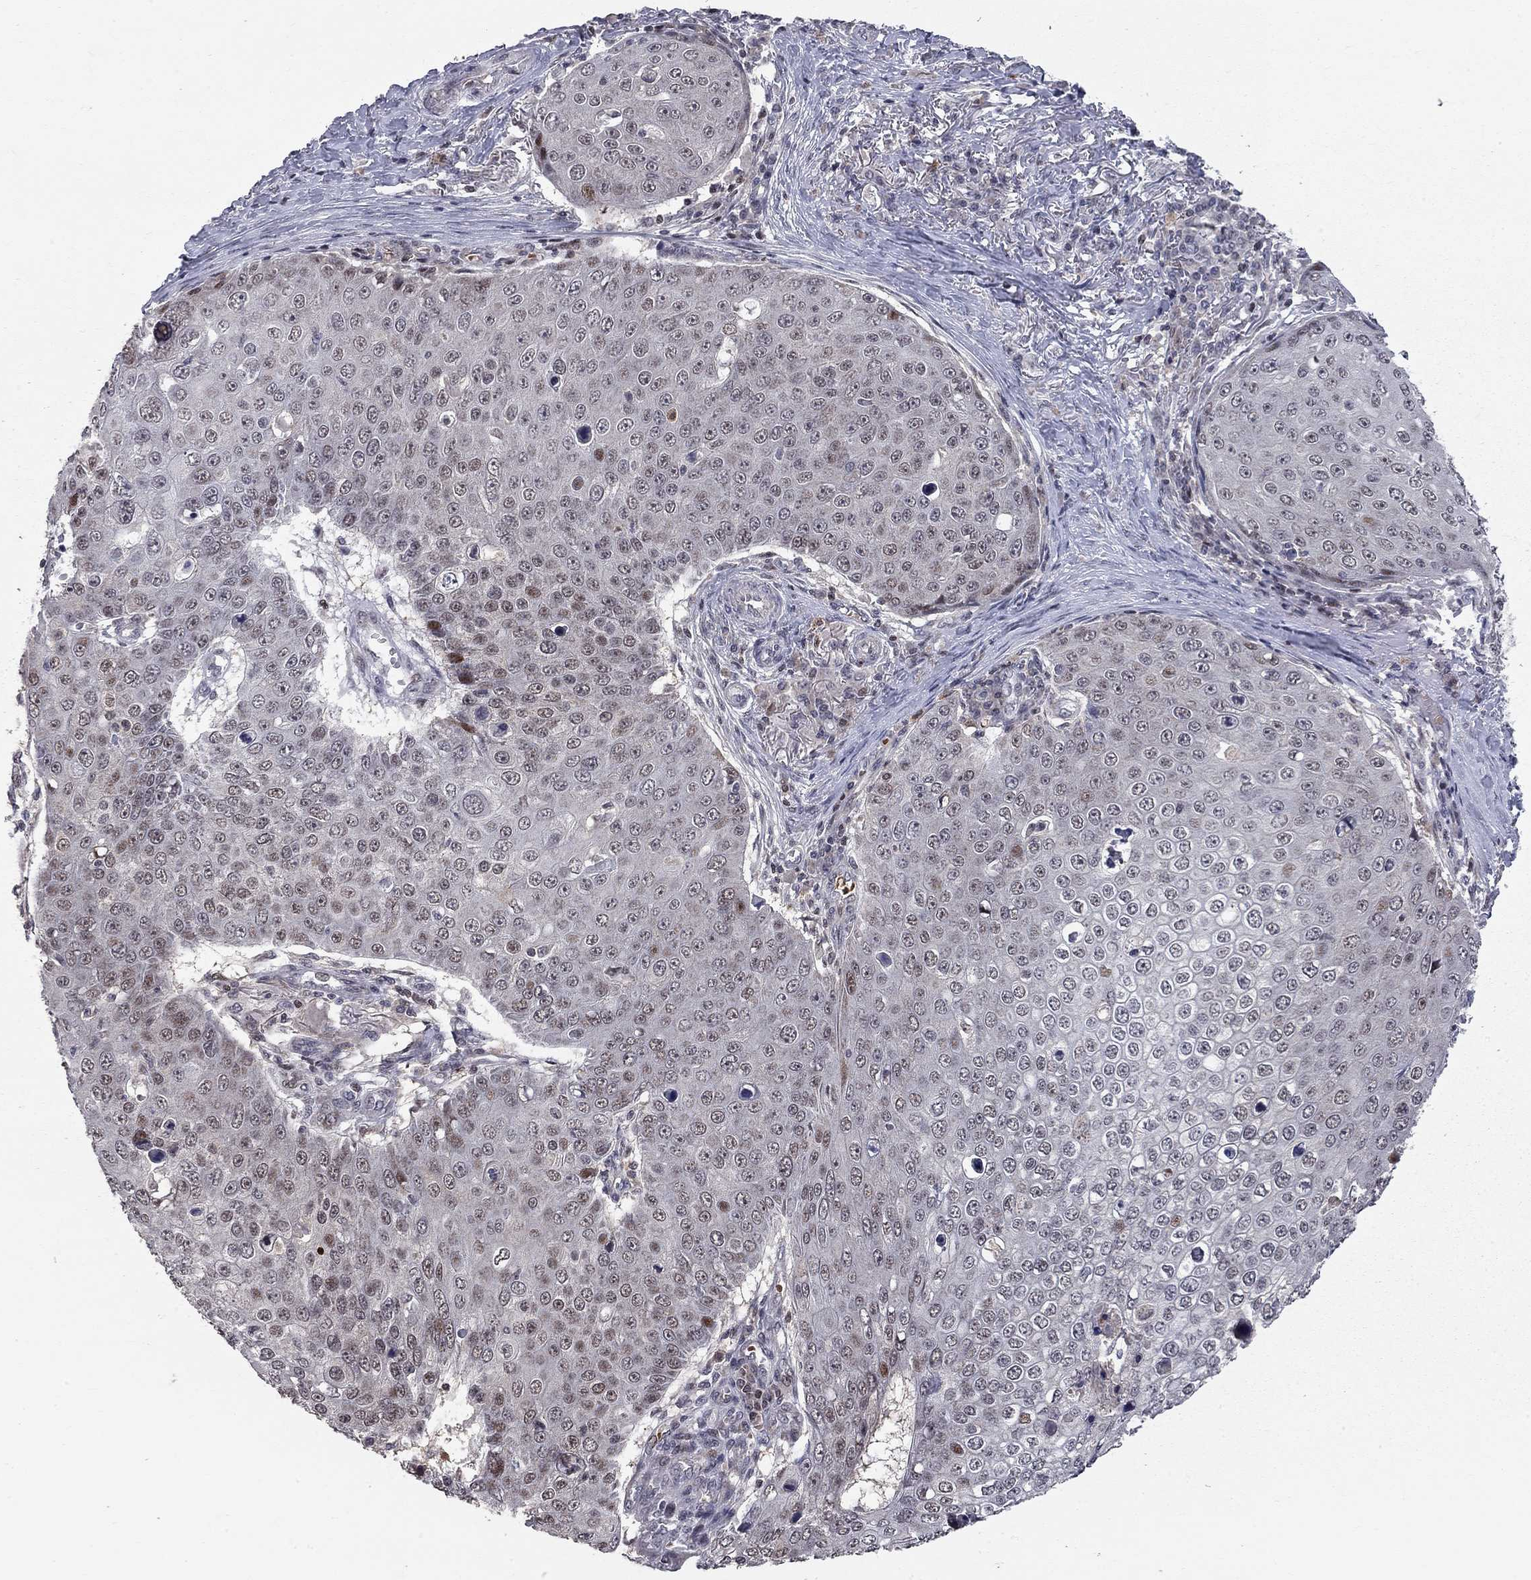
{"staining": {"intensity": "moderate", "quantity": "<25%", "location": "nuclear"}, "tissue": "skin cancer", "cell_type": "Tumor cells", "image_type": "cancer", "snomed": [{"axis": "morphology", "description": "Squamous cell carcinoma, NOS"}, {"axis": "topography", "description": "Skin"}], "caption": "A histopathology image showing moderate nuclear expression in about <25% of tumor cells in squamous cell carcinoma (skin), as visualized by brown immunohistochemical staining.", "gene": "HDAC3", "patient": {"sex": "male", "age": 71}}